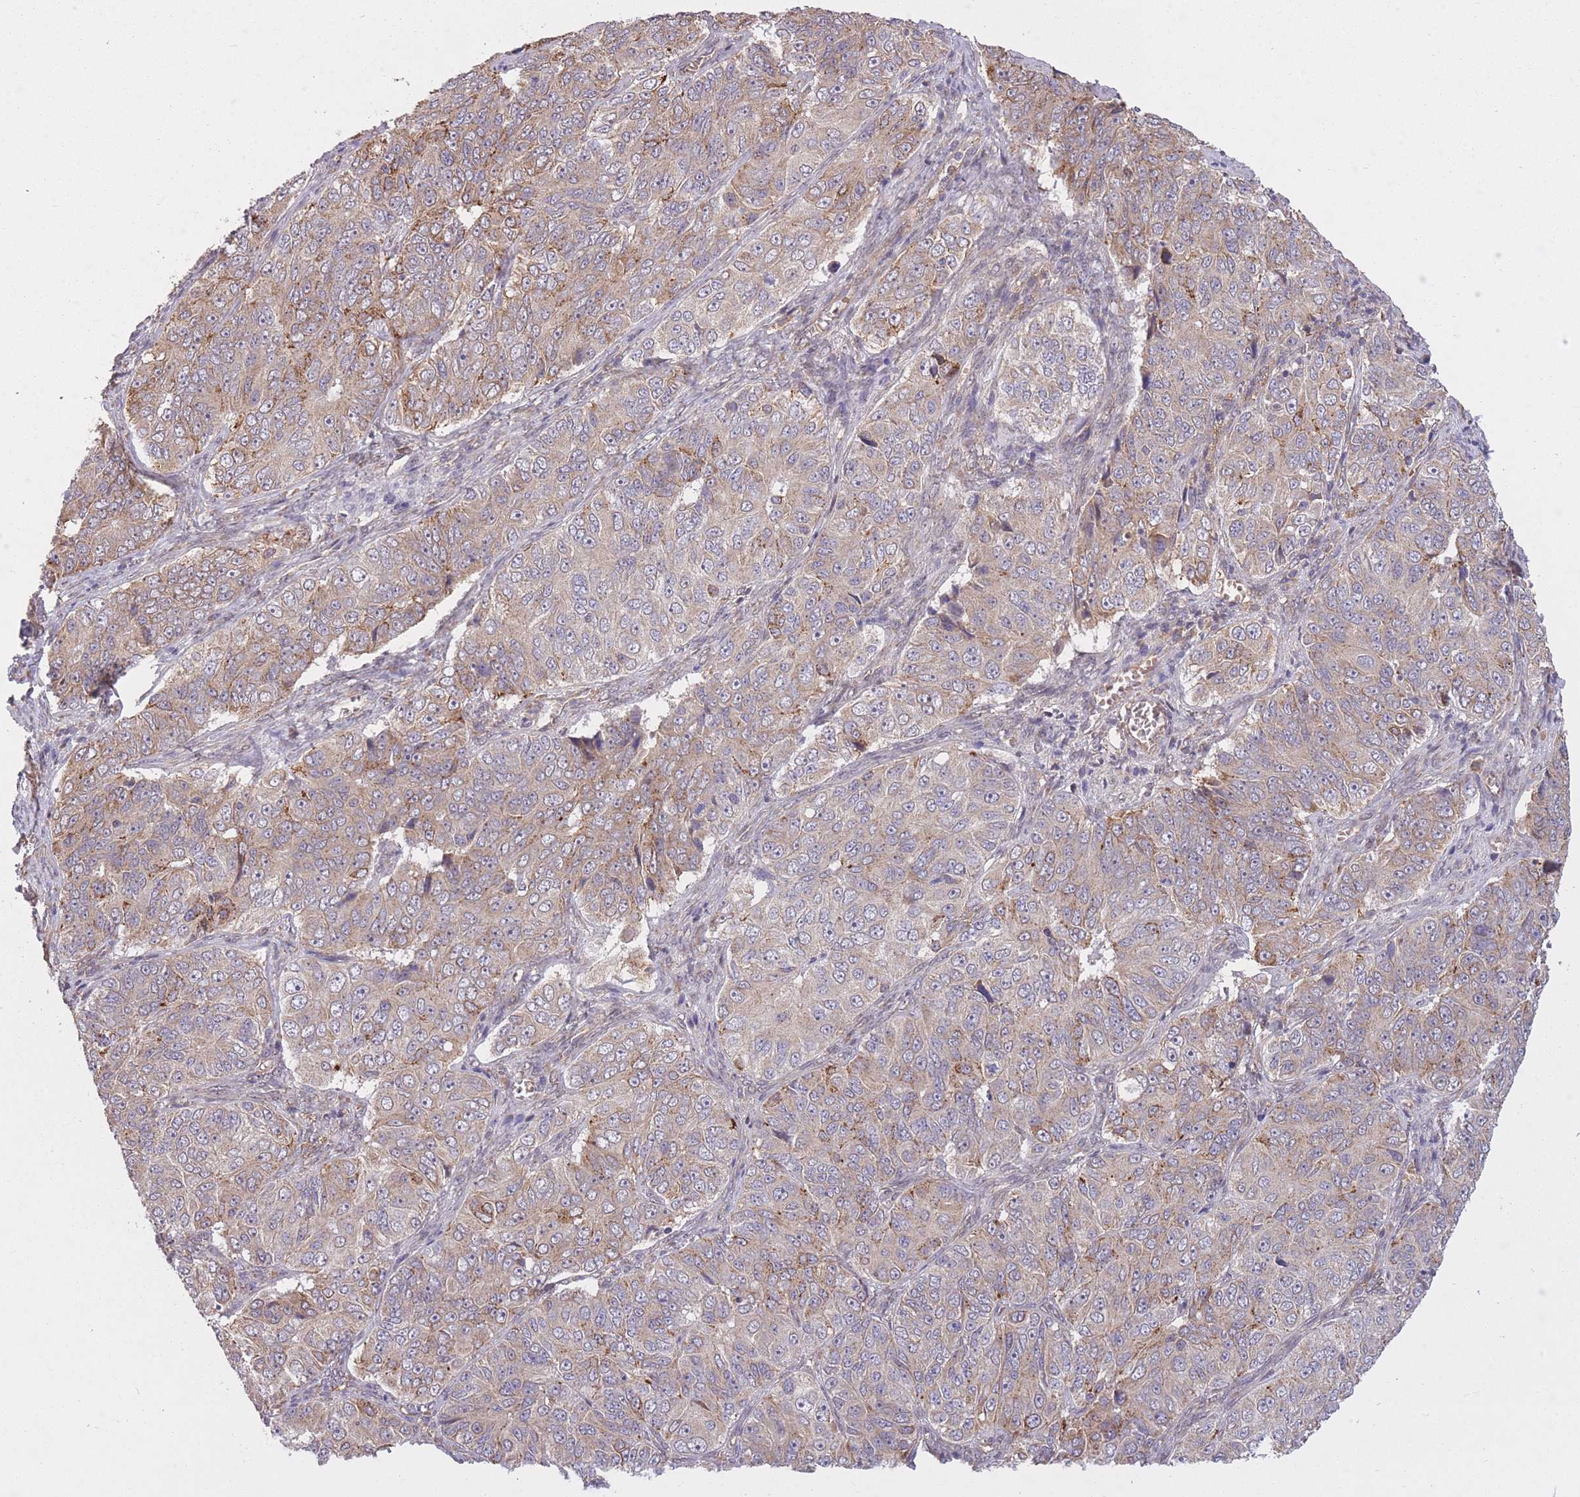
{"staining": {"intensity": "moderate", "quantity": "<25%", "location": "cytoplasmic/membranous"}, "tissue": "ovarian cancer", "cell_type": "Tumor cells", "image_type": "cancer", "snomed": [{"axis": "morphology", "description": "Carcinoma, endometroid"}, {"axis": "topography", "description": "Ovary"}], "caption": "Immunohistochemical staining of human ovarian endometroid carcinoma reveals moderate cytoplasmic/membranous protein expression in about <25% of tumor cells. (Stains: DAB in brown, nuclei in blue, Microscopy: brightfield microscopy at high magnification).", "gene": "POLR3F", "patient": {"sex": "female", "age": 51}}